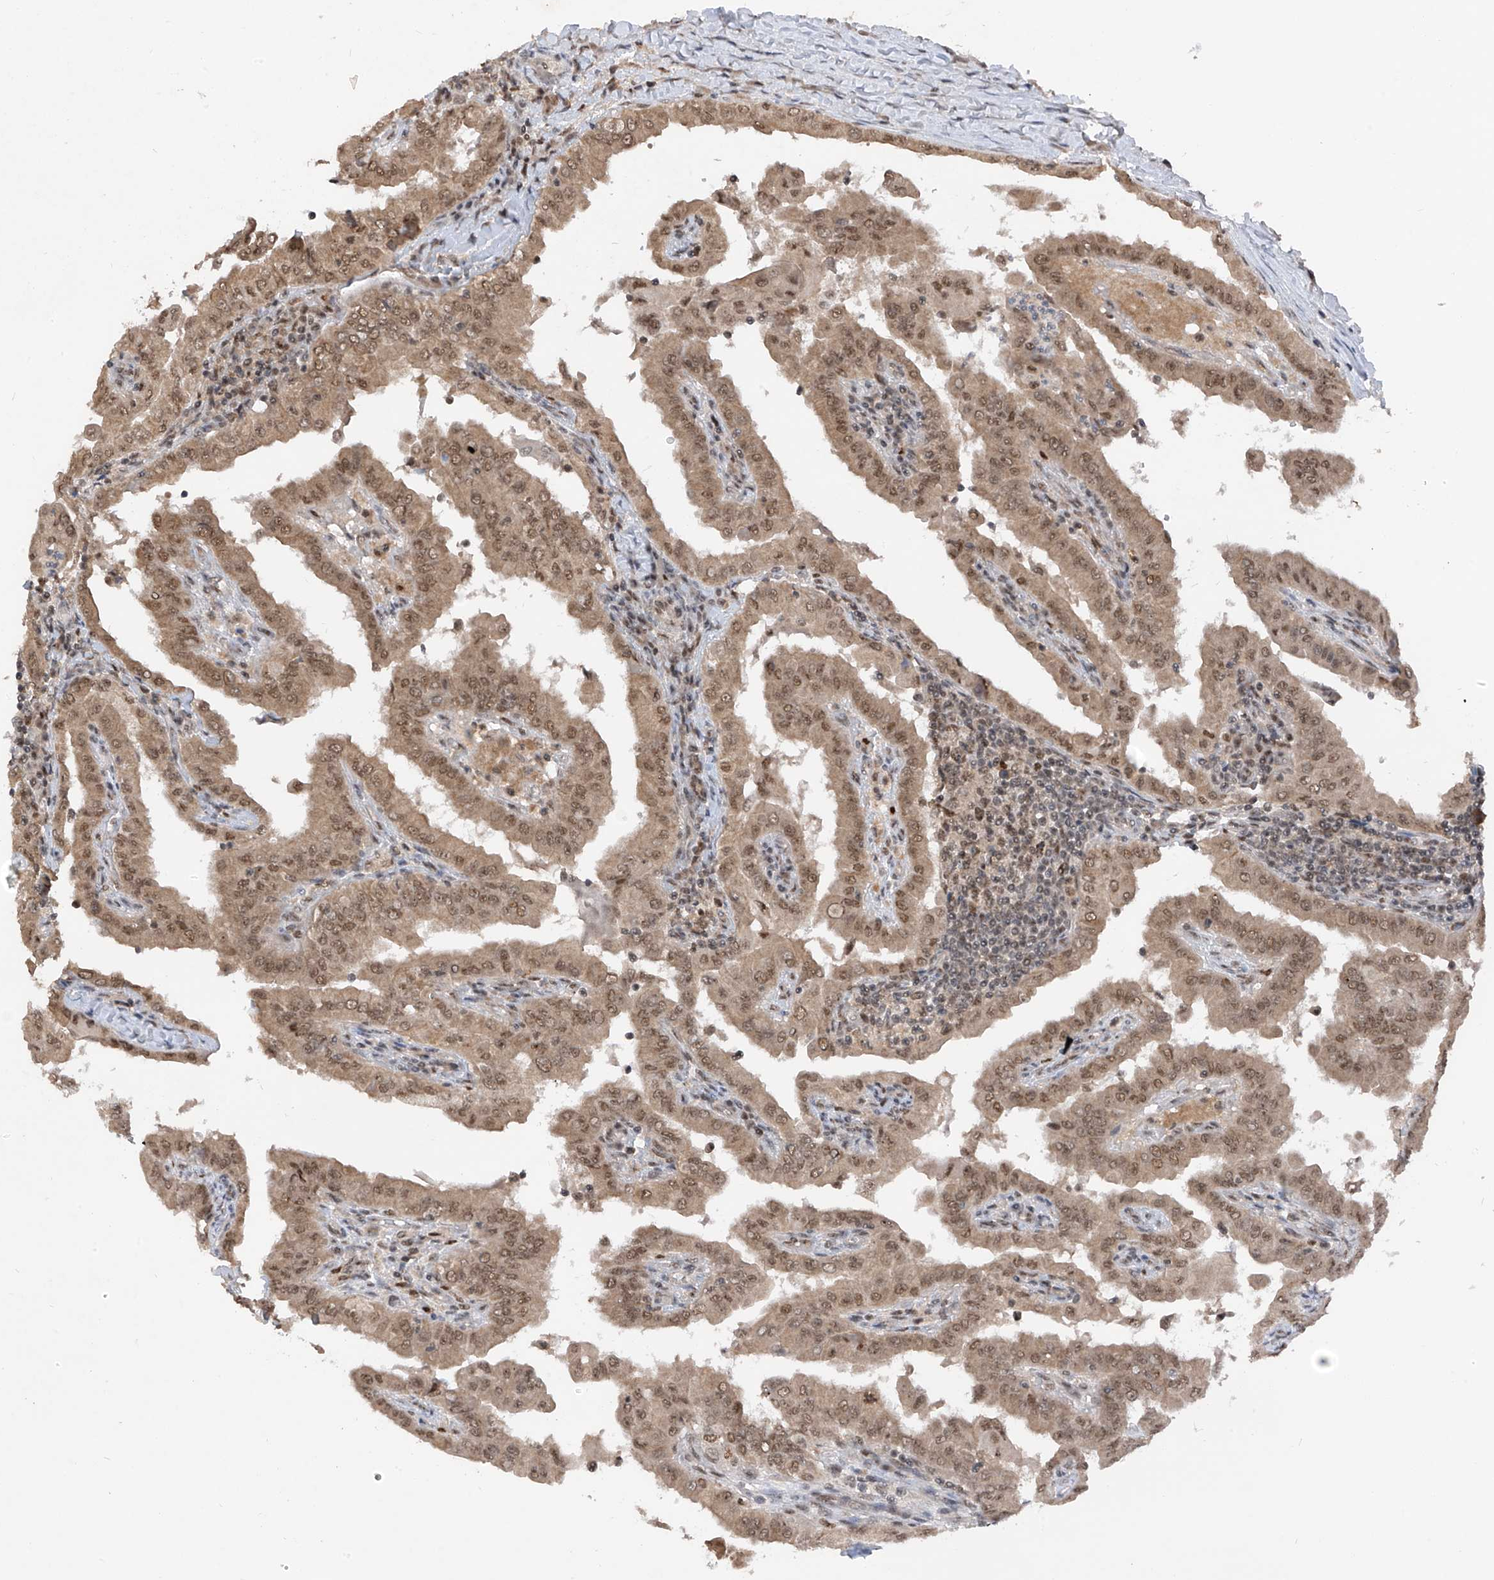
{"staining": {"intensity": "moderate", "quantity": ">75%", "location": "cytoplasmic/membranous,nuclear"}, "tissue": "thyroid cancer", "cell_type": "Tumor cells", "image_type": "cancer", "snomed": [{"axis": "morphology", "description": "Papillary adenocarcinoma, NOS"}, {"axis": "topography", "description": "Thyroid gland"}], "caption": "Human thyroid cancer (papillary adenocarcinoma) stained with a brown dye demonstrates moderate cytoplasmic/membranous and nuclear positive staining in approximately >75% of tumor cells.", "gene": "RPAIN", "patient": {"sex": "male", "age": 33}}